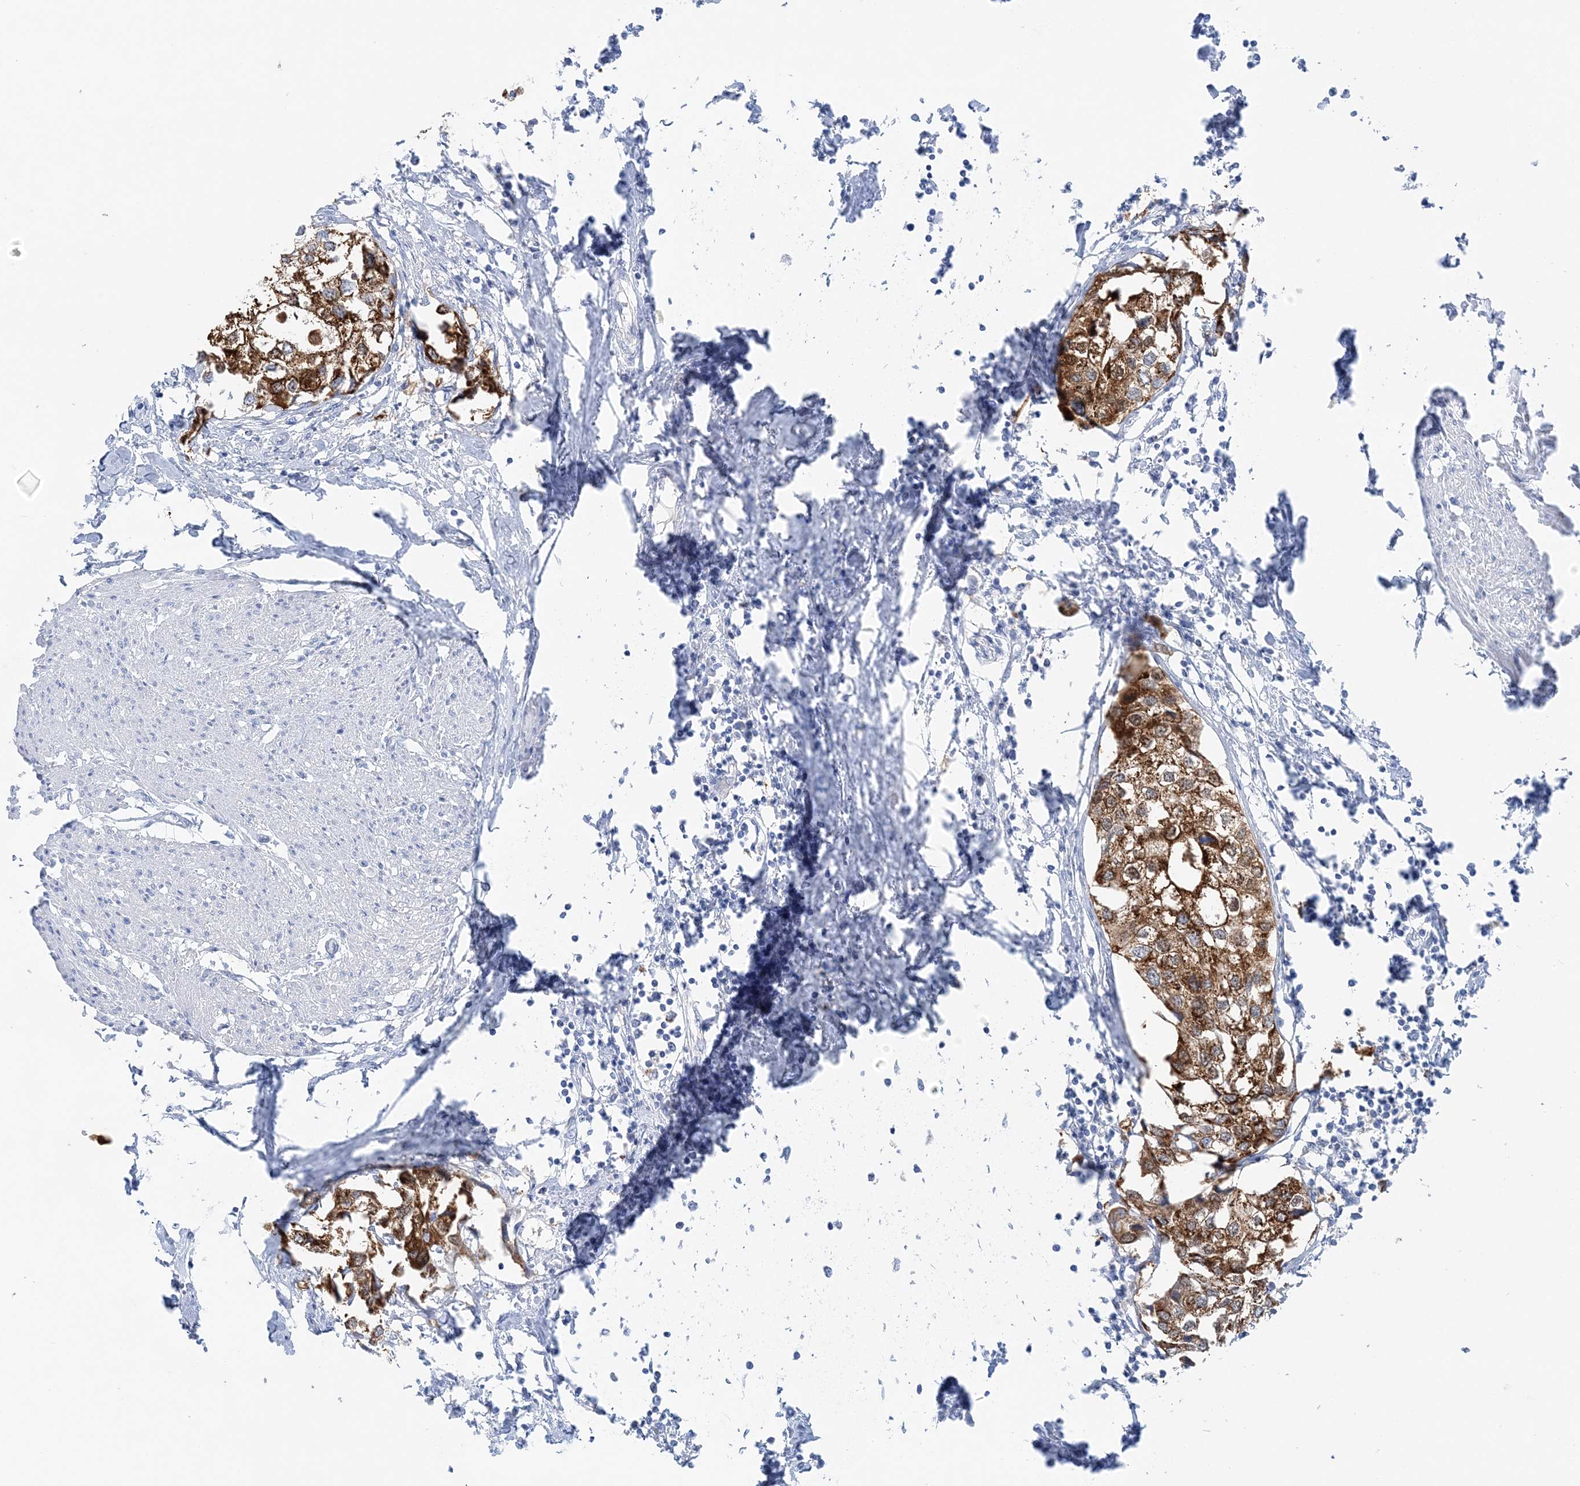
{"staining": {"intensity": "strong", "quantity": ">75%", "location": "cytoplasmic/membranous,nuclear"}, "tissue": "urothelial cancer", "cell_type": "Tumor cells", "image_type": "cancer", "snomed": [{"axis": "morphology", "description": "Urothelial carcinoma, High grade"}, {"axis": "topography", "description": "Urinary bladder"}], "caption": "High-grade urothelial carcinoma stained with a brown dye displays strong cytoplasmic/membranous and nuclear positive positivity in about >75% of tumor cells.", "gene": "HMGCS1", "patient": {"sex": "male", "age": 64}}